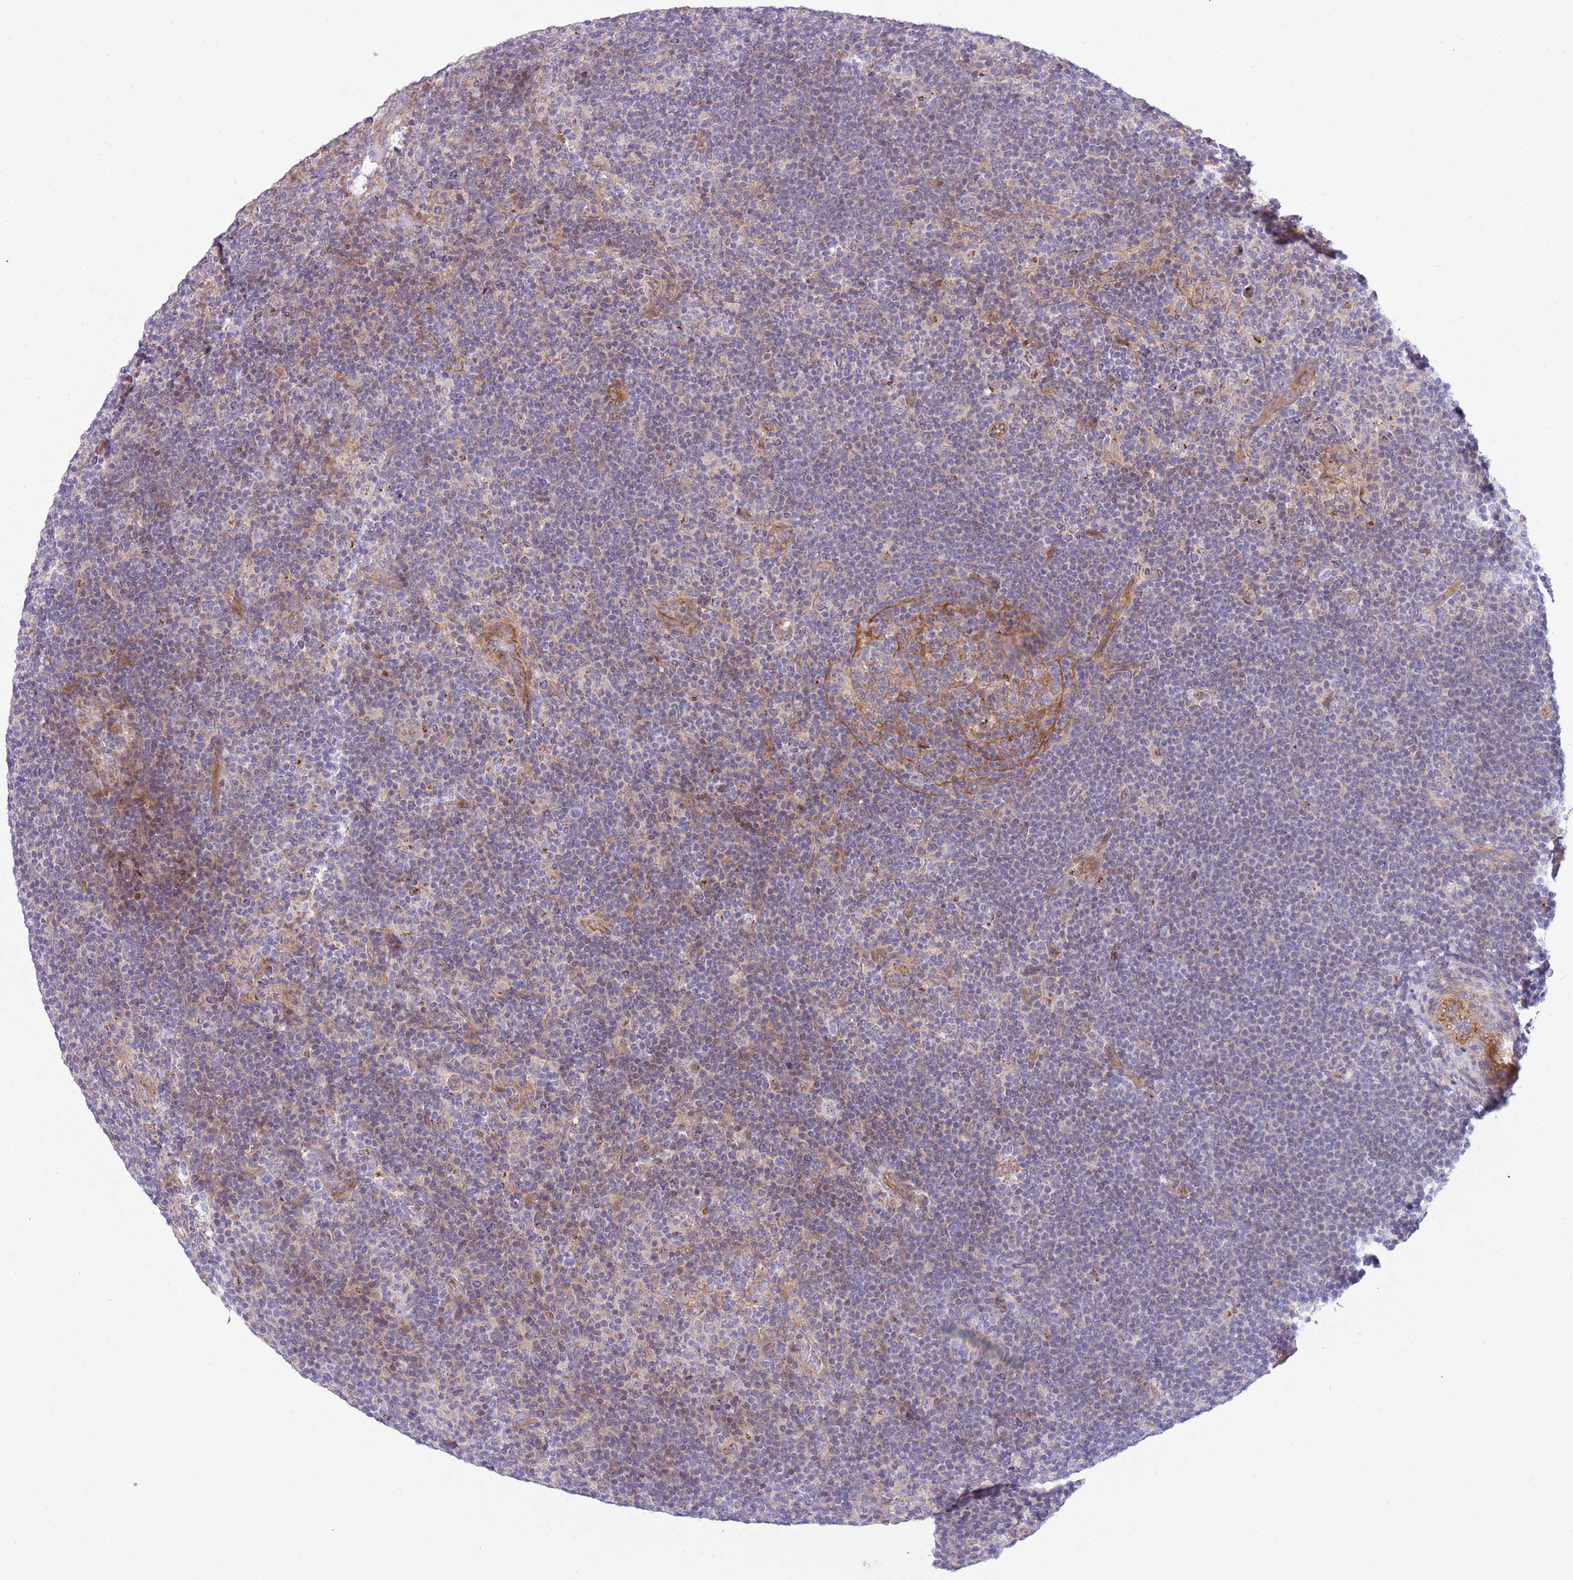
{"staining": {"intensity": "weak", "quantity": "<25%", "location": "cytoplasmic/membranous"}, "tissue": "lymphoma", "cell_type": "Tumor cells", "image_type": "cancer", "snomed": [{"axis": "morphology", "description": "Hodgkin's disease, NOS"}, {"axis": "topography", "description": "Lymph node"}], "caption": "An image of human Hodgkin's disease is negative for staining in tumor cells.", "gene": "ITGB6", "patient": {"sex": "female", "age": 57}}